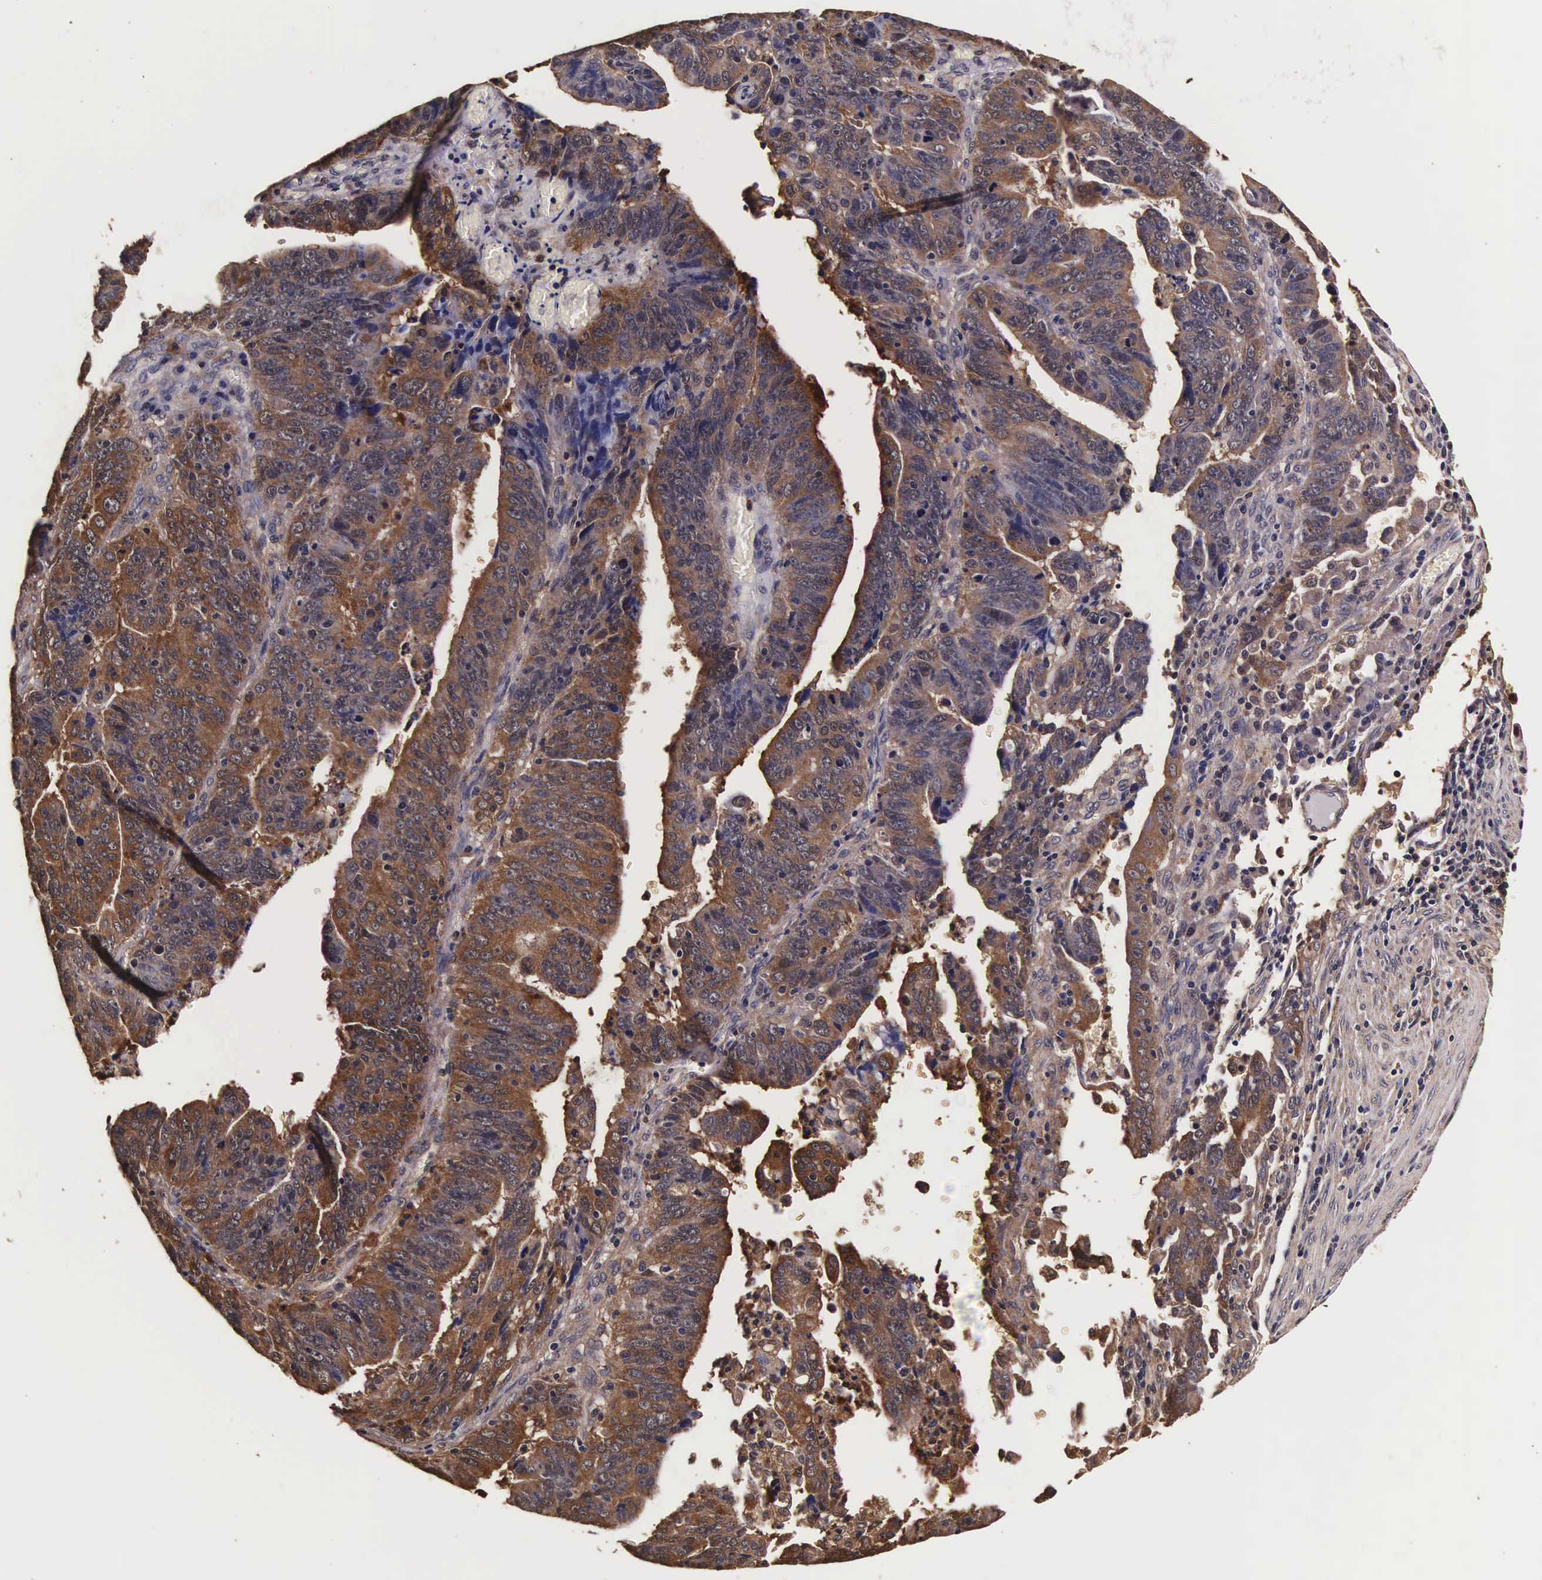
{"staining": {"intensity": "strong", "quantity": ">75%", "location": "cytoplasmic/membranous,nuclear"}, "tissue": "stomach cancer", "cell_type": "Tumor cells", "image_type": "cancer", "snomed": [{"axis": "morphology", "description": "Adenocarcinoma, NOS"}, {"axis": "topography", "description": "Stomach, upper"}], "caption": "Immunohistochemistry of human stomach adenocarcinoma displays high levels of strong cytoplasmic/membranous and nuclear staining in about >75% of tumor cells.", "gene": "TECPR2", "patient": {"sex": "female", "age": 50}}